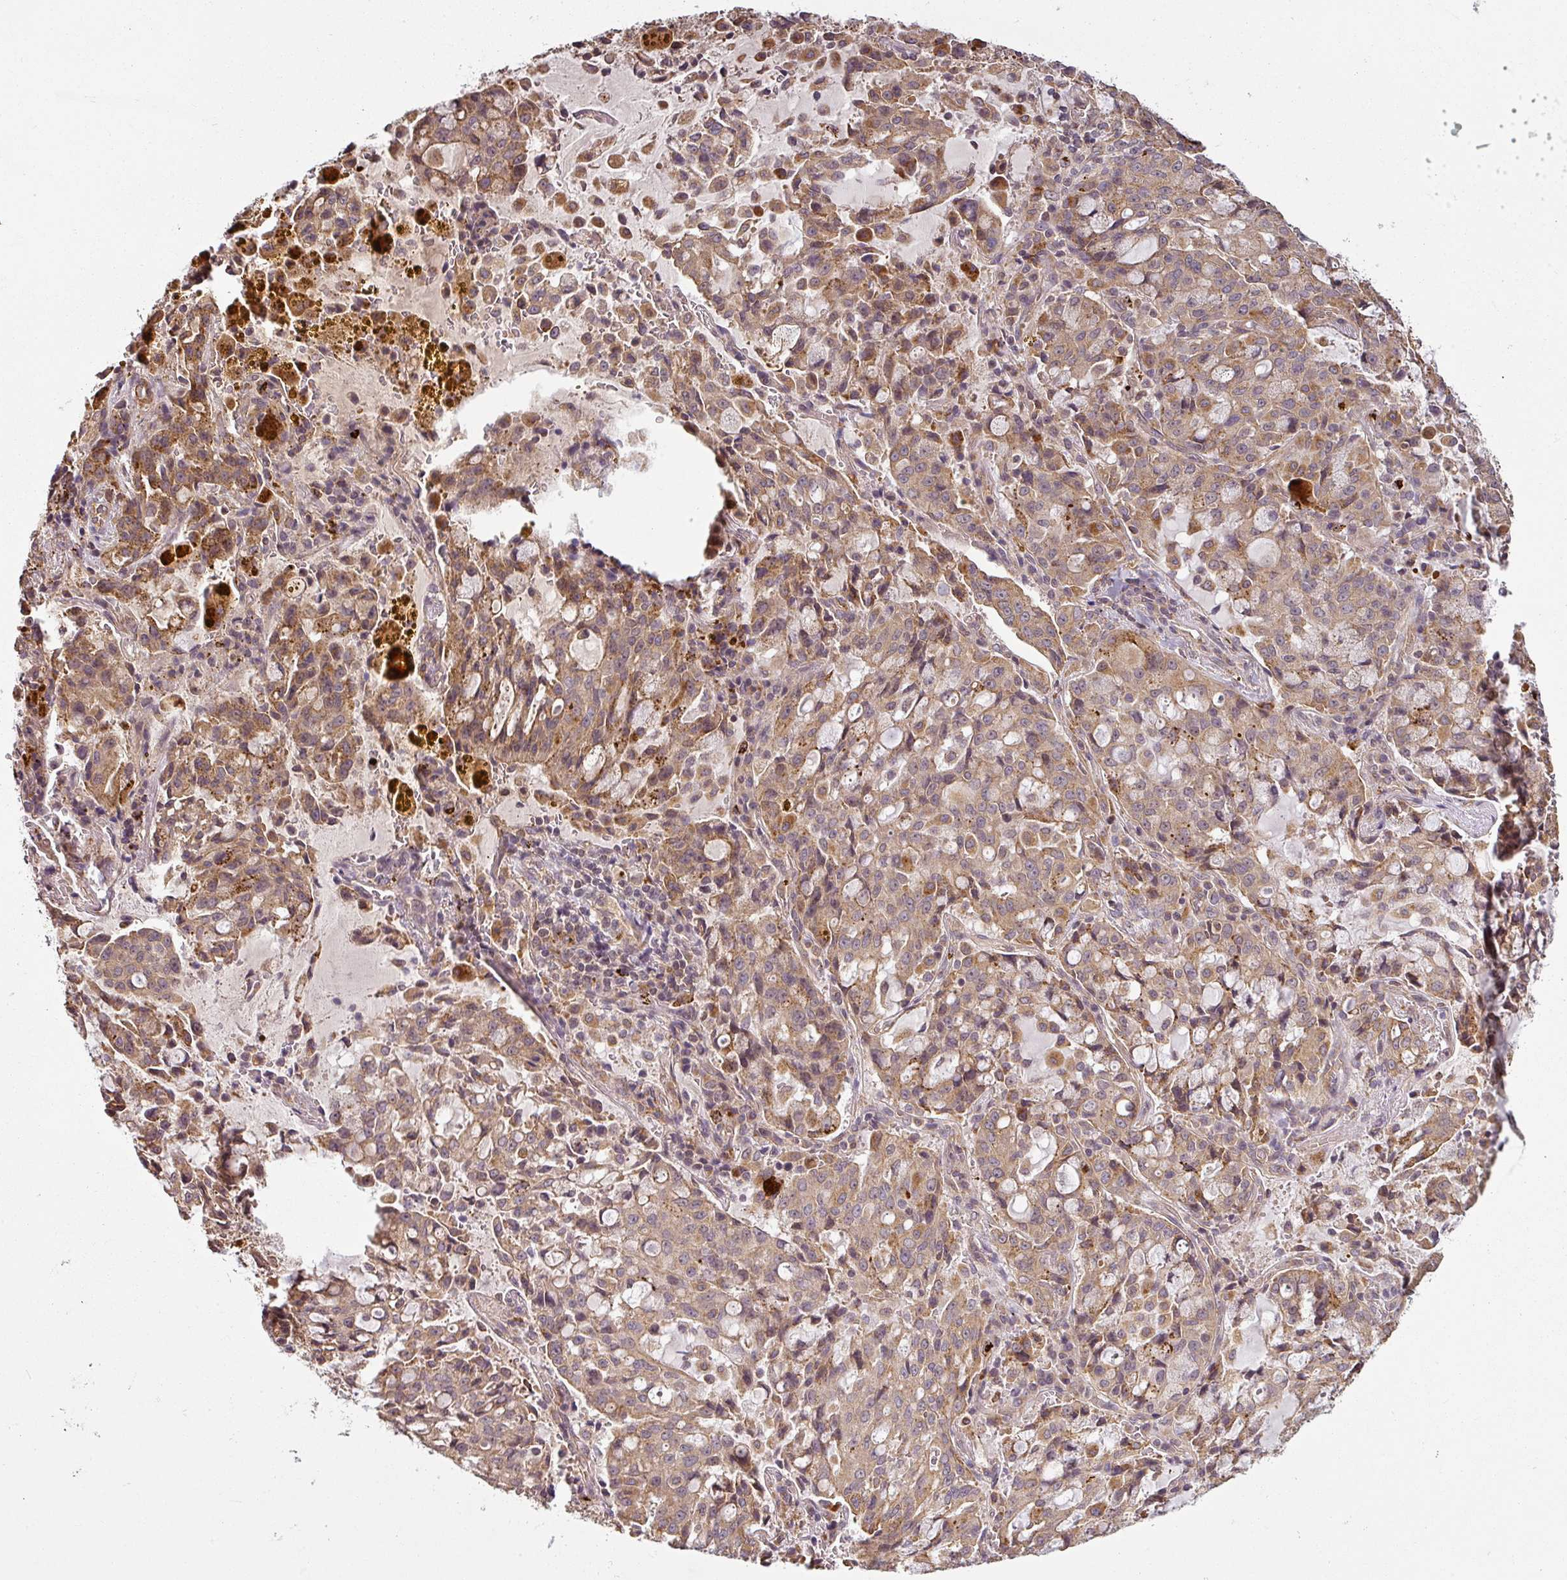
{"staining": {"intensity": "moderate", "quantity": ">75%", "location": "cytoplasmic/membranous"}, "tissue": "lung cancer", "cell_type": "Tumor cells", "image_type": "cancer", "snomed": [{"axis": "morphology", "description": "Adenocarcinoma, NOS"}, {"axis": "topography", "description": "Lung"}], "caption": "This is a photomicrograph of immunohistochemistry staining of lung cancer (adenocarcinoma), which shows moderate expression in the cytoplasmic/membranous of tumor cells.", "gene": "DIMT1", "patient": {"sex": "female", "age": 44}}